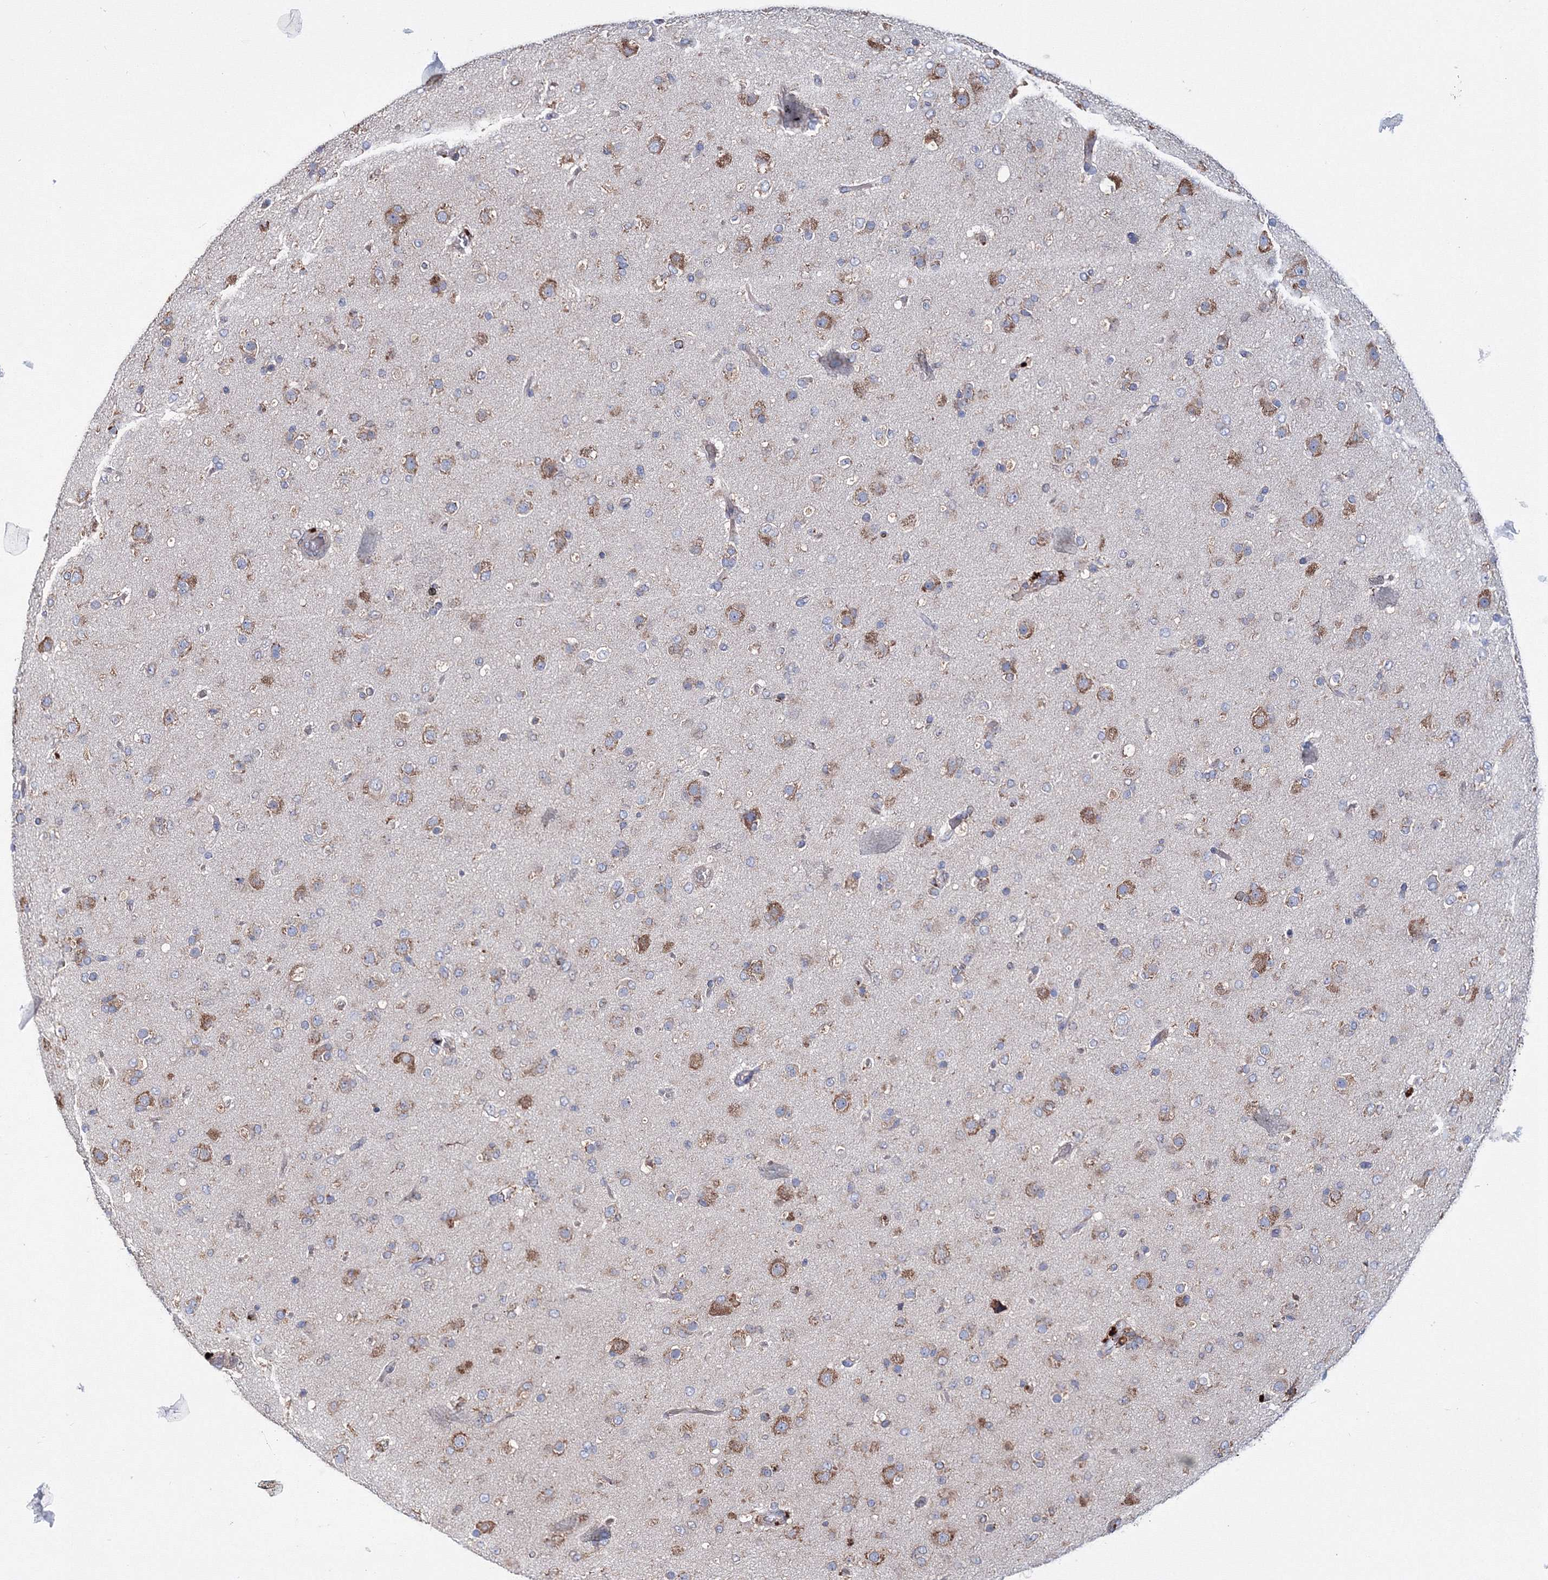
{"staining": {"intensity": "moderate", "quantity": "25%-75%", "location": "cytoplasmic/membranous"}, "tissue": "glioma", "cell_type": "Tumor cells", "image_type": "cancer", "snomed": [{"axis": "morphology", "description": "Glioma, malignant, Low grade"}, {"axis": "topography", "description": "Brain"}], "caption": "A high-resolution histopathology image shows immunohistochemistry (IHC) staining of low-grade glioma (malignant), which reveals moderate cytoplasmic/membranous staining in approximately 25%-75% of tumor cells. The staining was performed using DAB to visualize the protein expression in brown, while the nuclei were stained in blue with hematoxylin (Magnification: 20x).", "gene": "VPS8", "patient": {"sex": "male", "age": 65}}